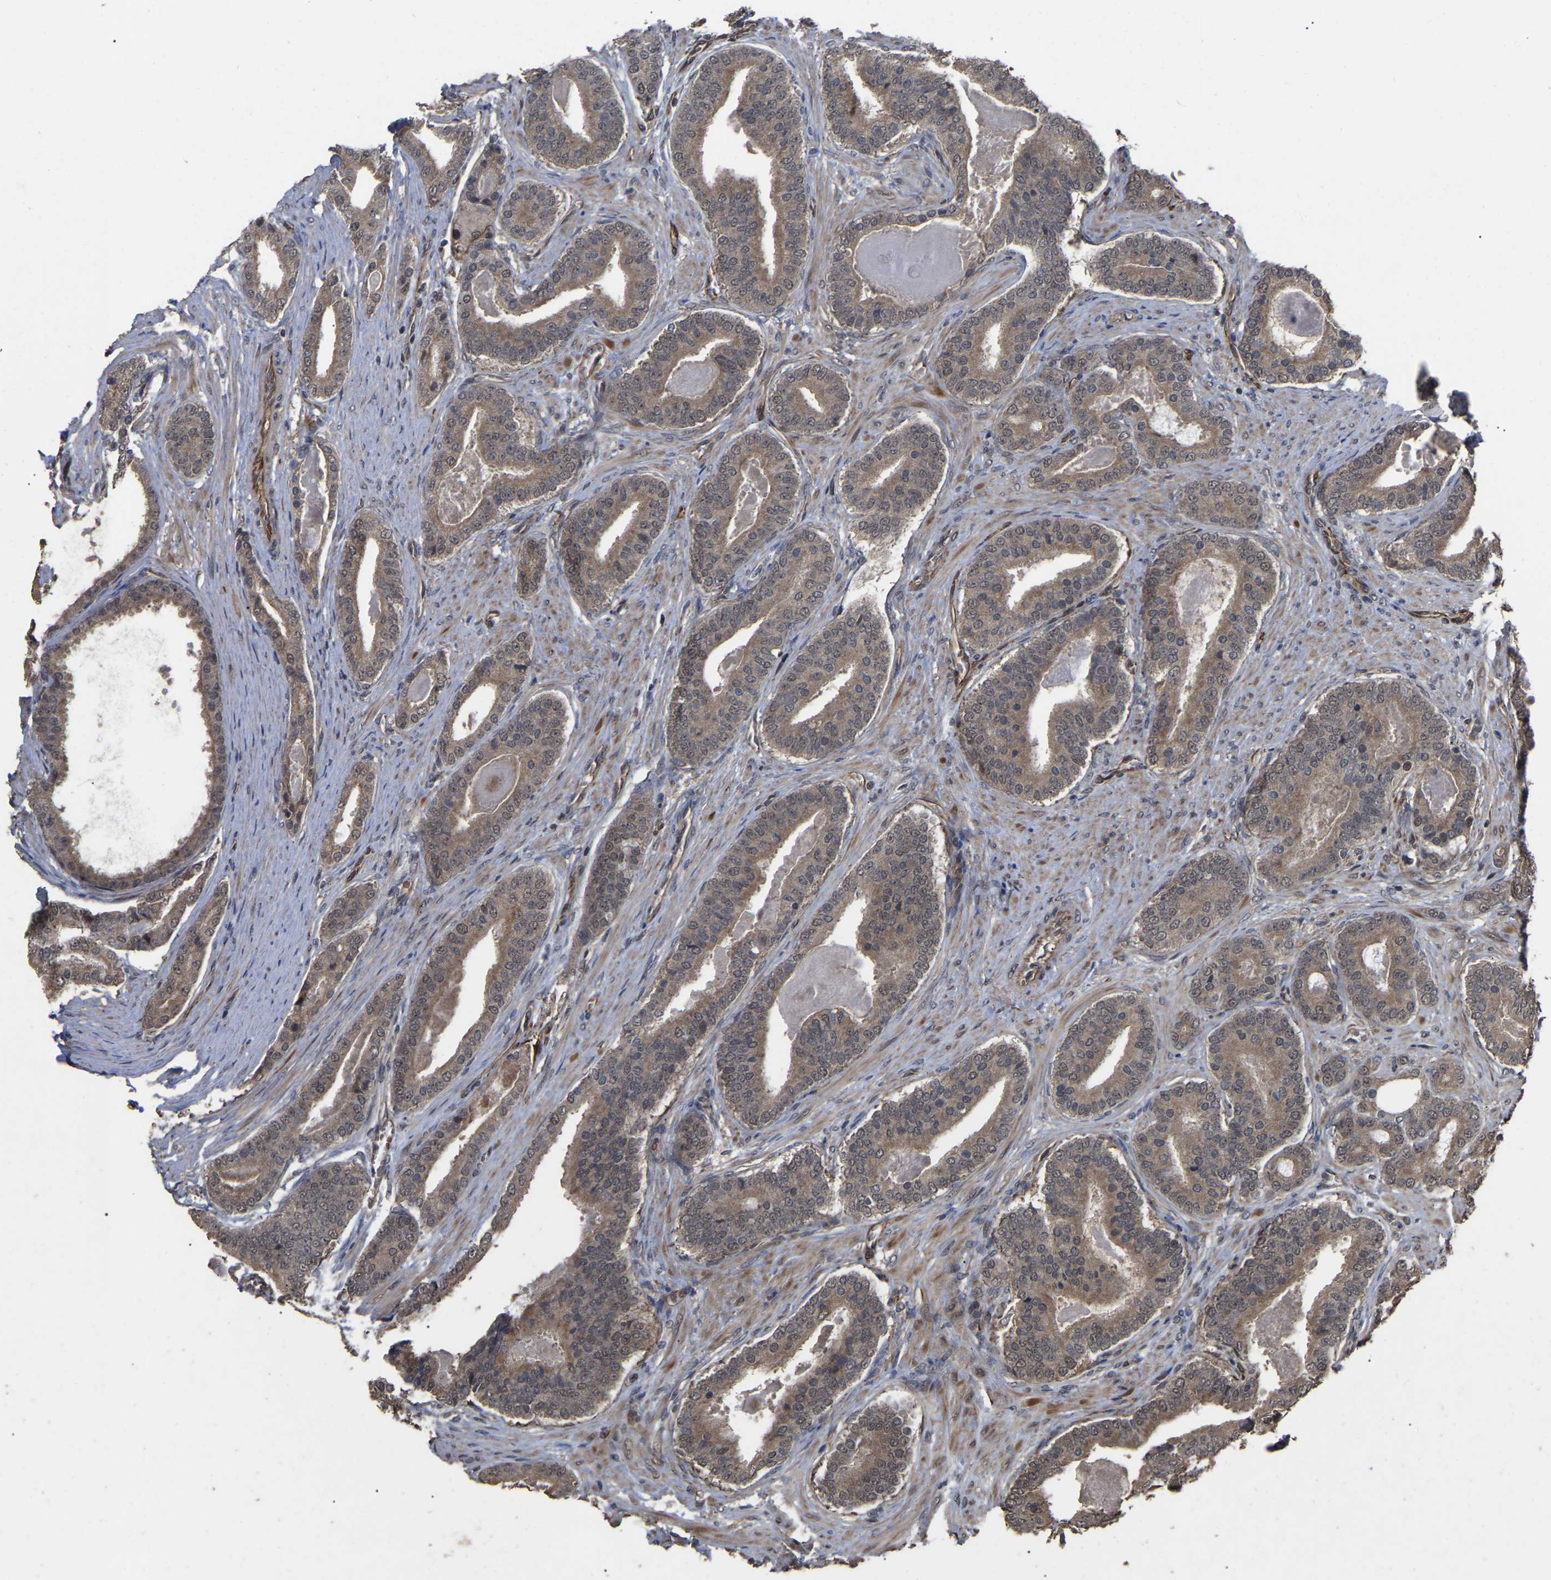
{"staining": {"intensity": "moderate", "quantity": ">75%", "location": "cytoplasmic/membranous"}, "tissue": "prostate cancer", "cell_type": "Tumor cells", "image_type": "cancer", "snomed": [{"axis": "morphology", "description": "Adenocarcinoma, High grade"}, {"axis": "topography", "description": "Prostate"}], "caption": "Protein expression analysis of high-grade adenocarcinoma (prostate) reveals moderate cytoplasmic/membranous positivity in approximately >75% of tumor cells. Nuclei are stained in blue.", "gene": "FAM161B", "patient": {"sex": "male", "age": 60}}